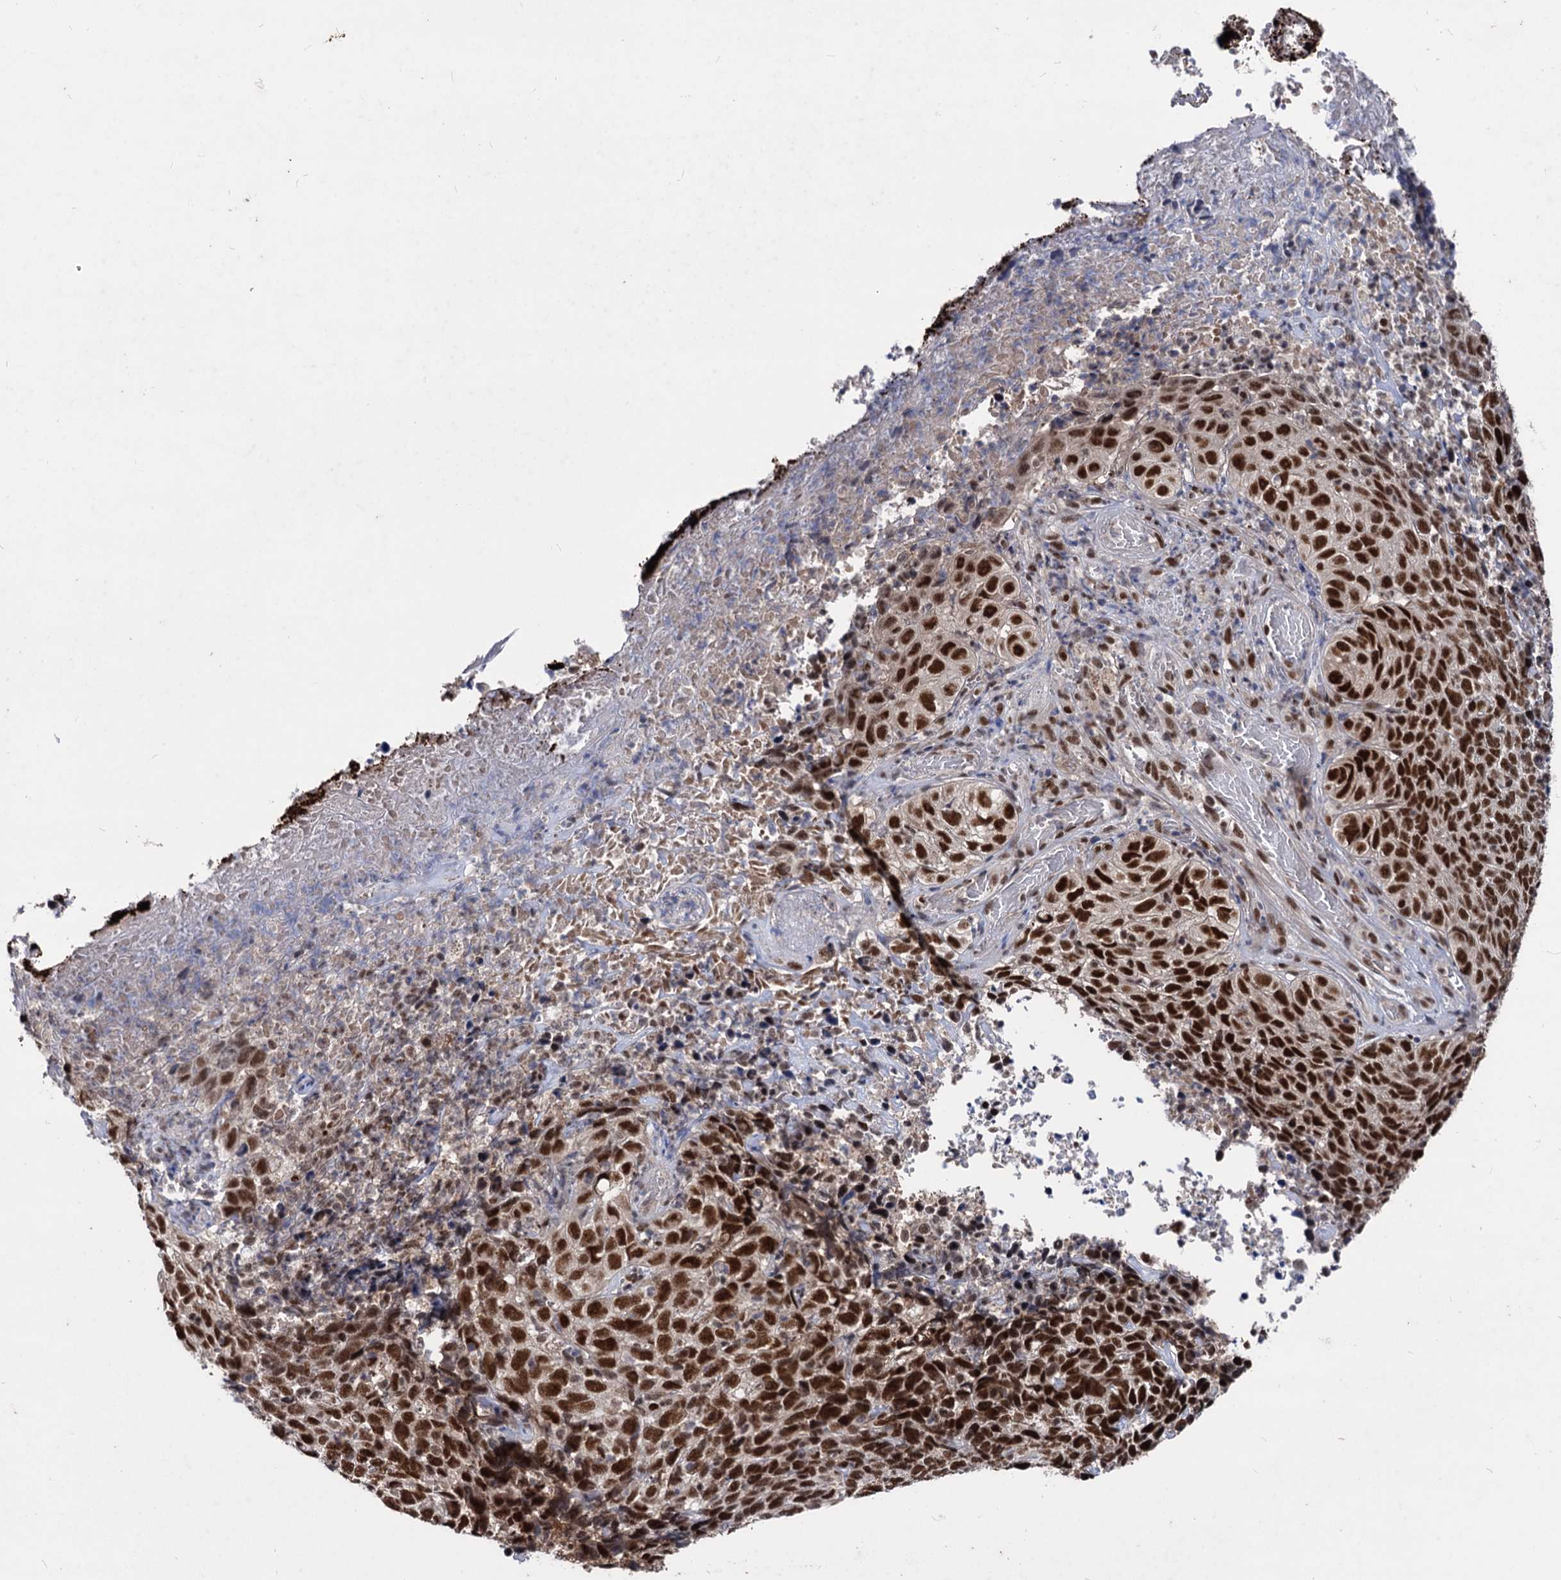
{"staining": {"intensity": "strong", "quantity": ">75%", "location": "nuclear"}, "tissue": "skin cancer", "cell_type": "Tumor cells", "image_type": "cancer", "snomed": [{"axis": "morphology", "description": "Basal cell carcinoma"}, {"axis": "topography", "description": "Skin"}], "caption": "Protein expression analysis of human skin basal cell carcinoma reveals strong nuclear expression in about >75% of tumor cells. The staining is performed using DAB (3,3'-diaminobenzidine) brown chromogen to label protein expression. The nuclei are counter-stained blue using hematoxylin.", "gene": "GALNT11", "patient": {"sex": "female", "age": 84}}